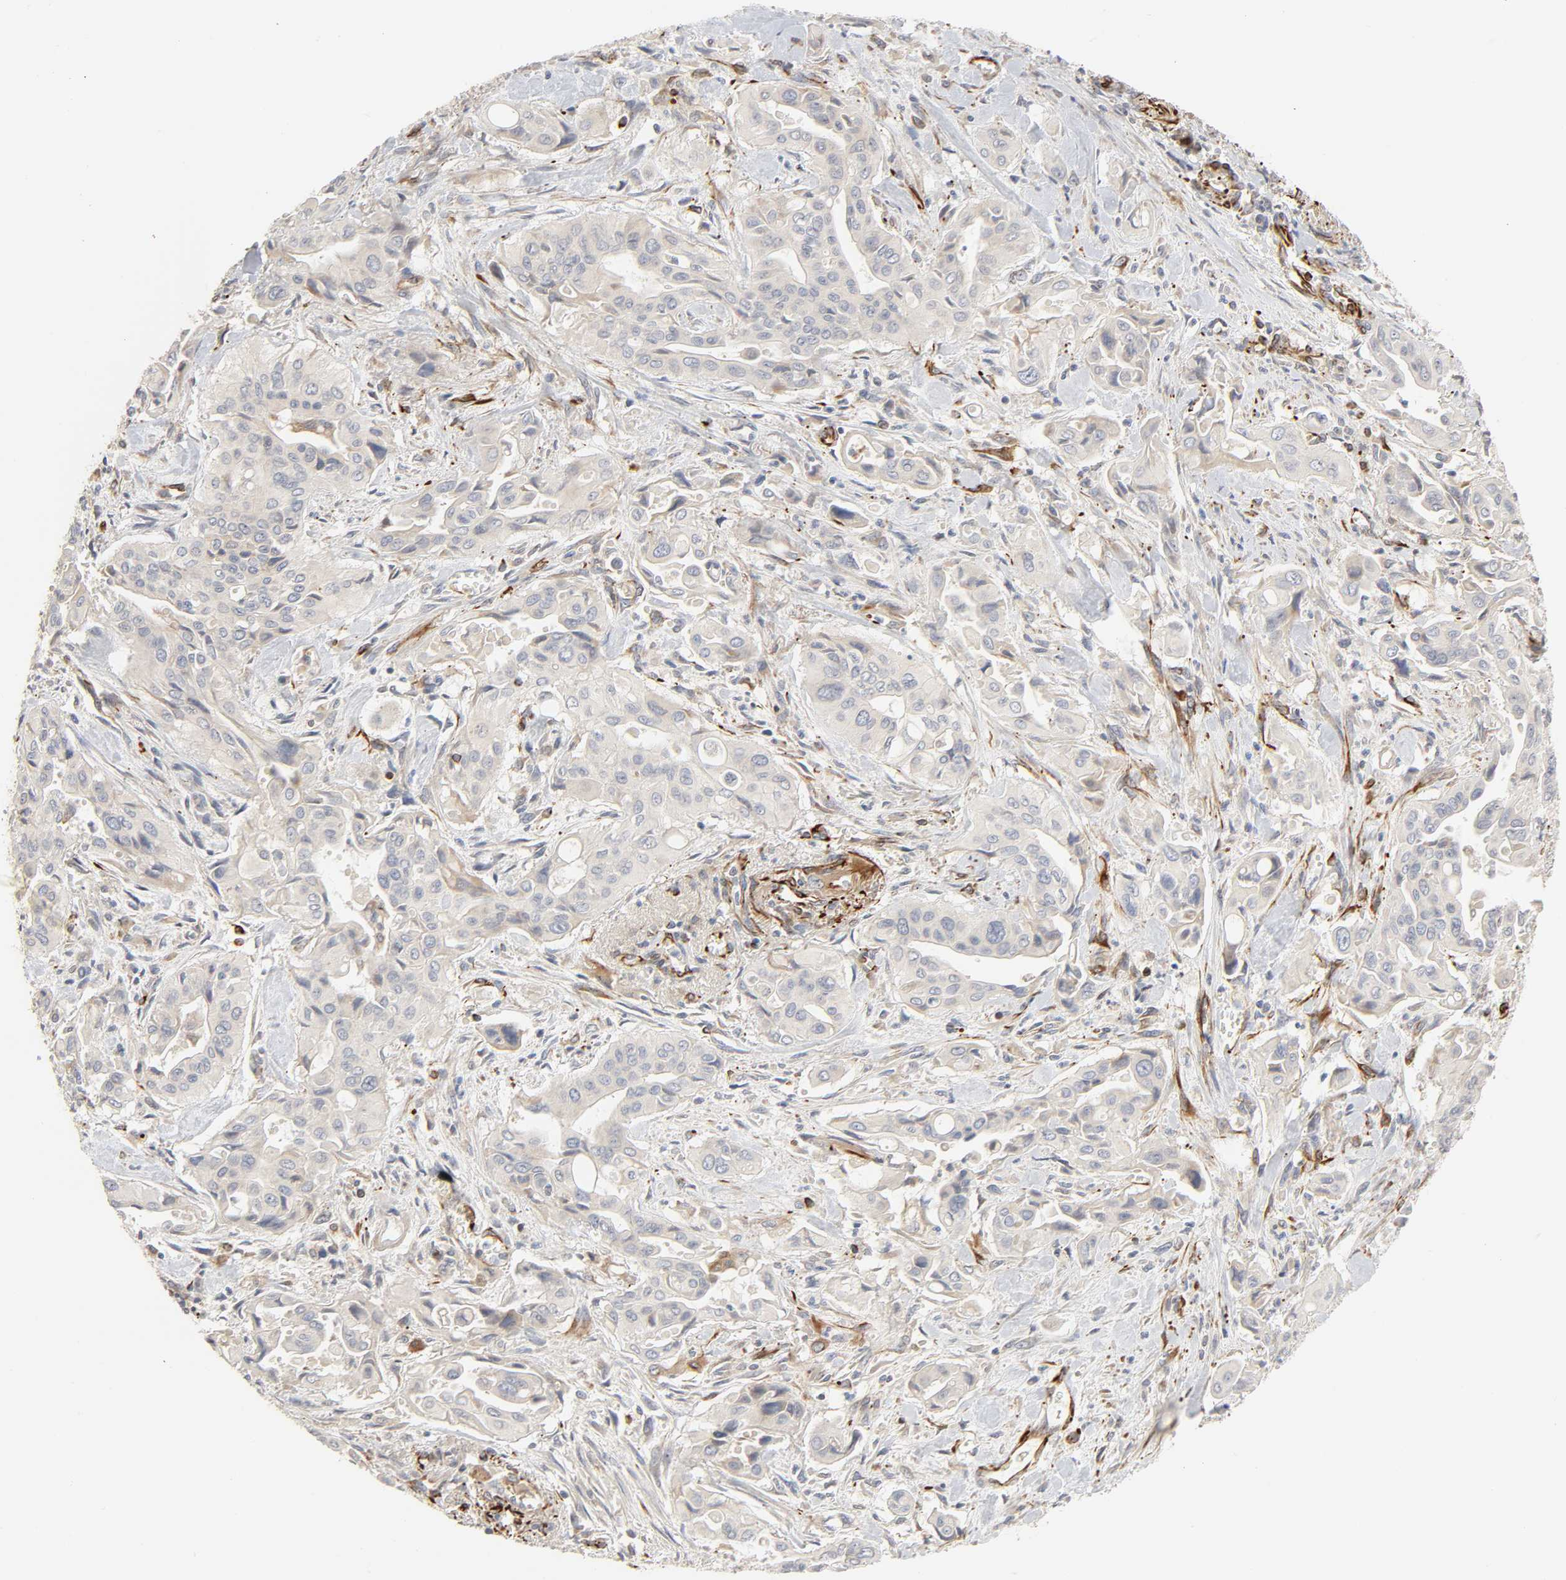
{"staining": {"intensity": "weak", "quantity": ">75%", "location": "cytoplasmic/membranous"}, "tissue": "pancreatic cancer", "cell_type": "Tumor cells", "image_type": "cancer", "snomed": [{"axis": "morphology", "description": "Adenocarcinoma, NOS"}, {"axis": "topography", "description": "Pancreas"}], "caption": "This micrograph exhibits pancreatic cancer stained with IHC to label a protein in brown. The cytoplasmic/membranous of tumor cells show weak positivity for the protein. Nuclei are counter-stained blue.", "gene": "FAM118A", "patient": {"sex": "male", "age": 77}}